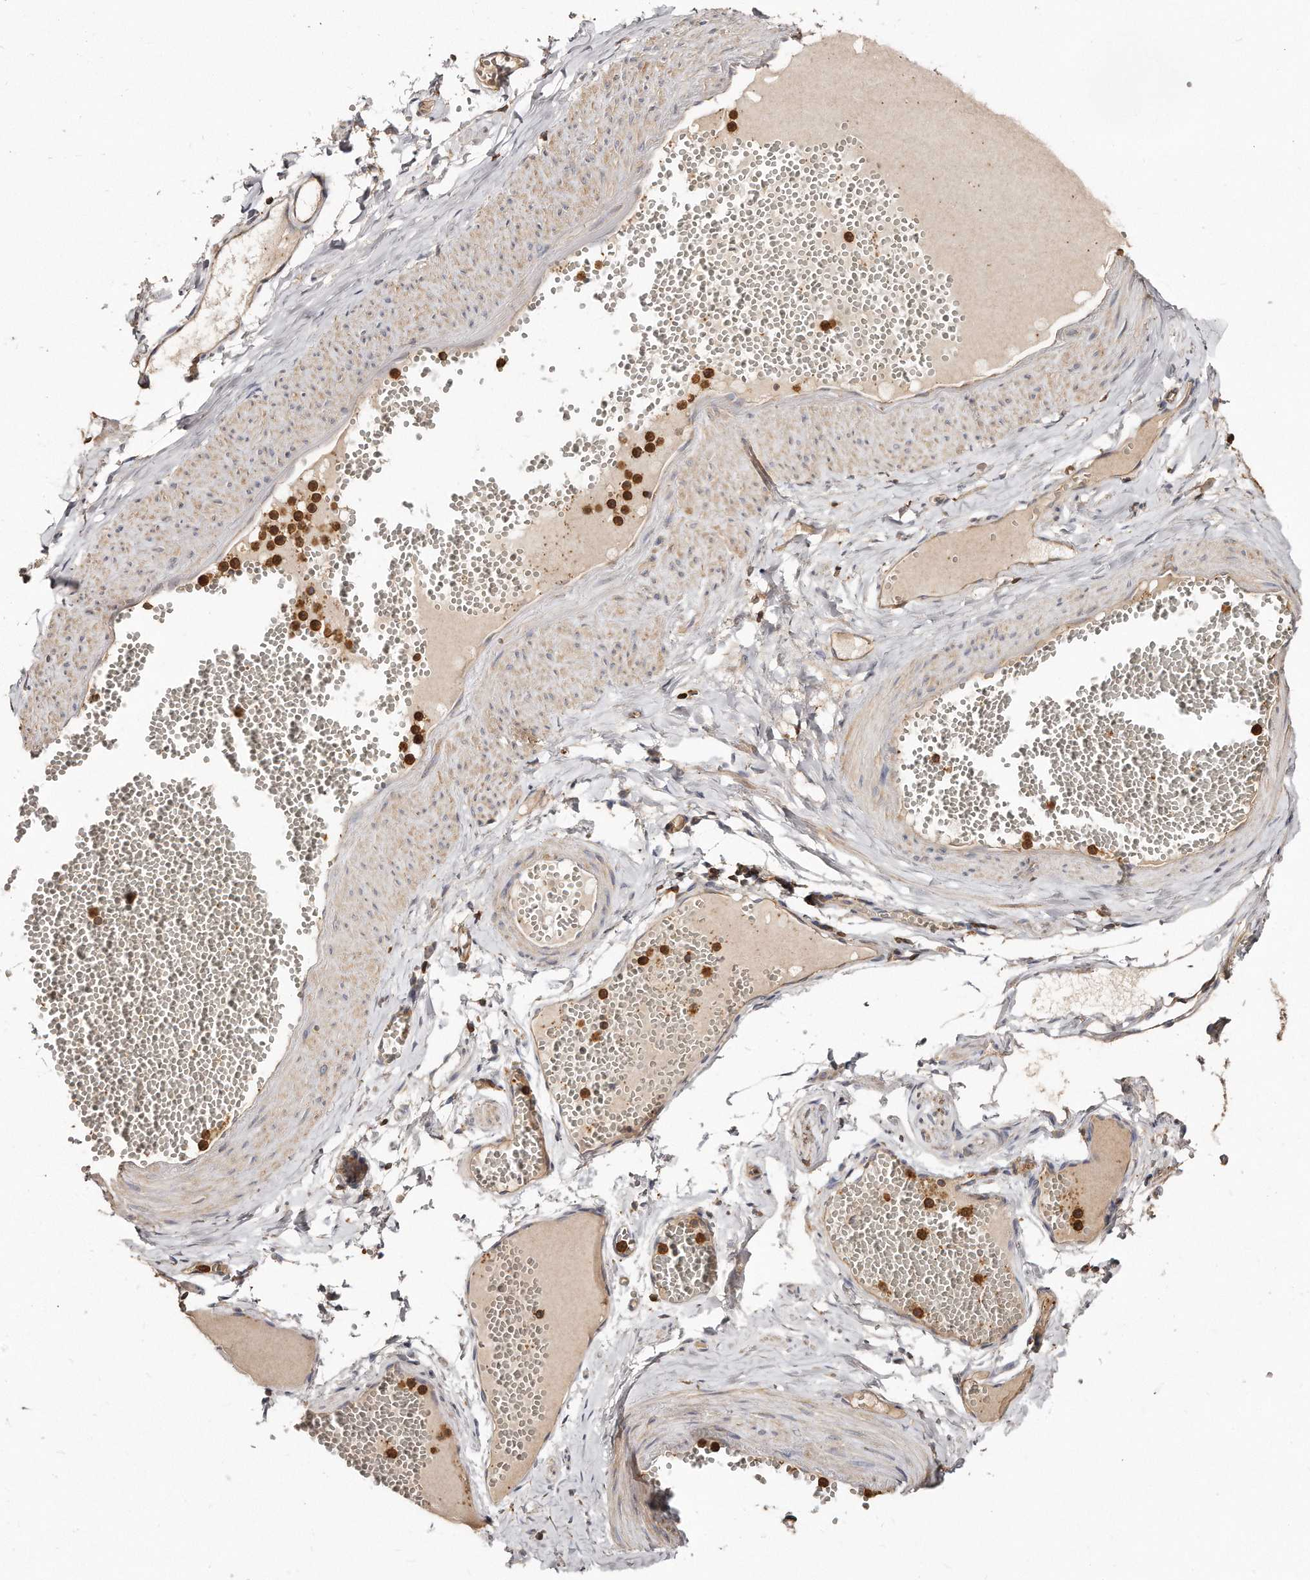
{"staining": {"intensity": "weak", "quantity": ">75%", "location": "cytoplasmic/membranous"}, "tissue": "soft tissue", "cell_type": "Chondrocytes", "image_type": "normal", "snomed": [{"axis": "morphology", "description": "Normal tissue, NOS"}, {"axis": "topography", "description": "Smooth muscle"}, {"axis": "topography", "description": "Peripheral nerve tissue"}], "caption": "High-magnification brightfield microscopy of normal soft tissue stained with DAB (brown) and counterstained with hematoxylin (blue). chondrocytes exhibit weak cytoplasmic/membranous expression is present in approximately>75% of cells. Nuclei are stained in blue.", "gene": "CAP1", "patient": {"sex": "female", "age": 39}}